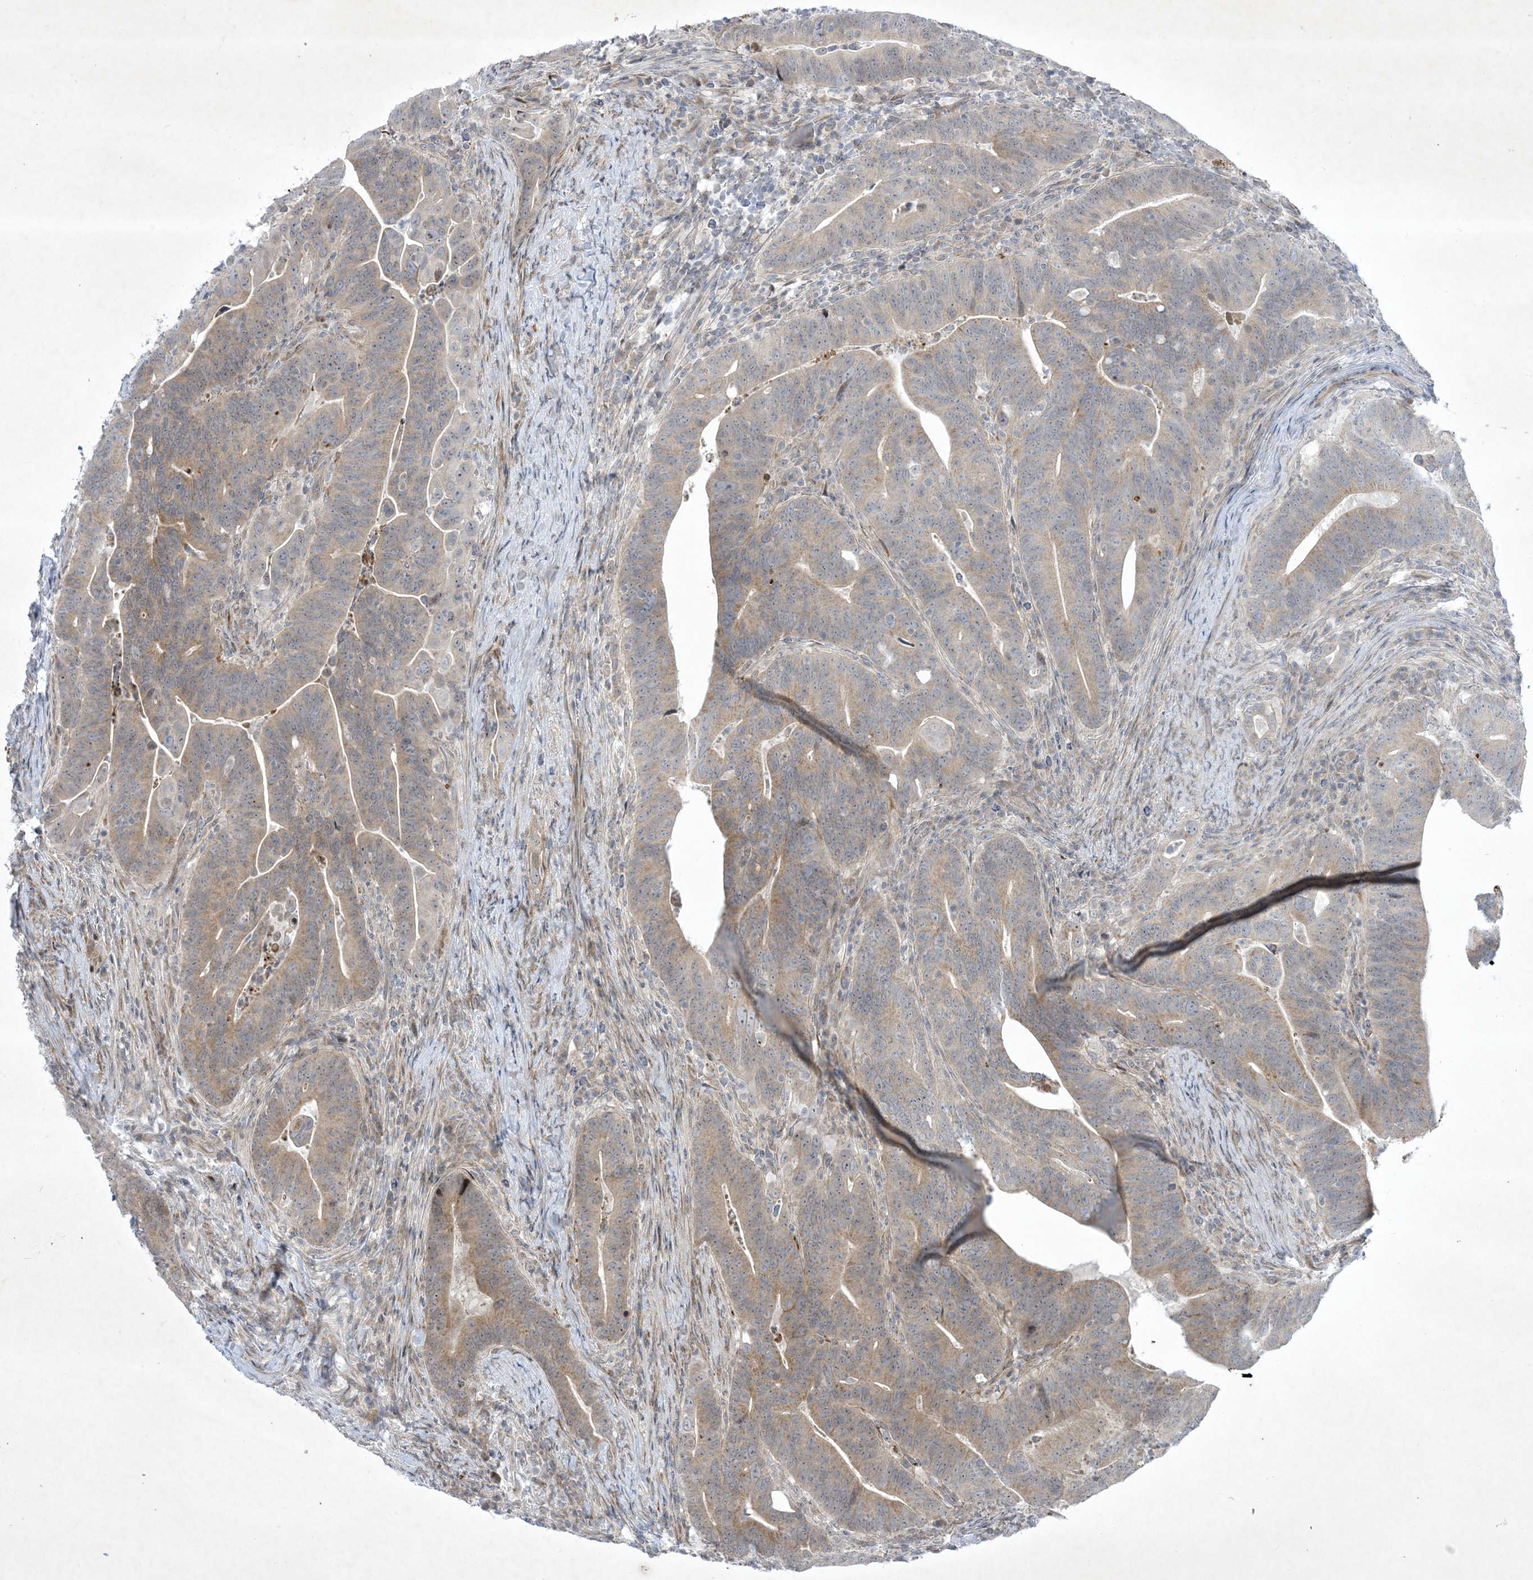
{"staining": {"intensity": "weak", "quantity": ">75%", "location": "cytoplasmic/membranous"}, "tissue": "colorectal cancer", "cell_type": "Tumor cells", "image_type": "cancer", "snomed": [{"axis": "morphology", "description": "Adenocarcinoma, NOS"}, {"axis": "topography", "description": "Colon"}], "caption": "A brown stain labels weak cytoplasmic/membranous expression of a protein in colorectal cancer (adenocarcinoma) tumor cells. Nuclei are stained in blue.", "gene": "SOGA3", "patient": {"sex": "female", "age": 66}}